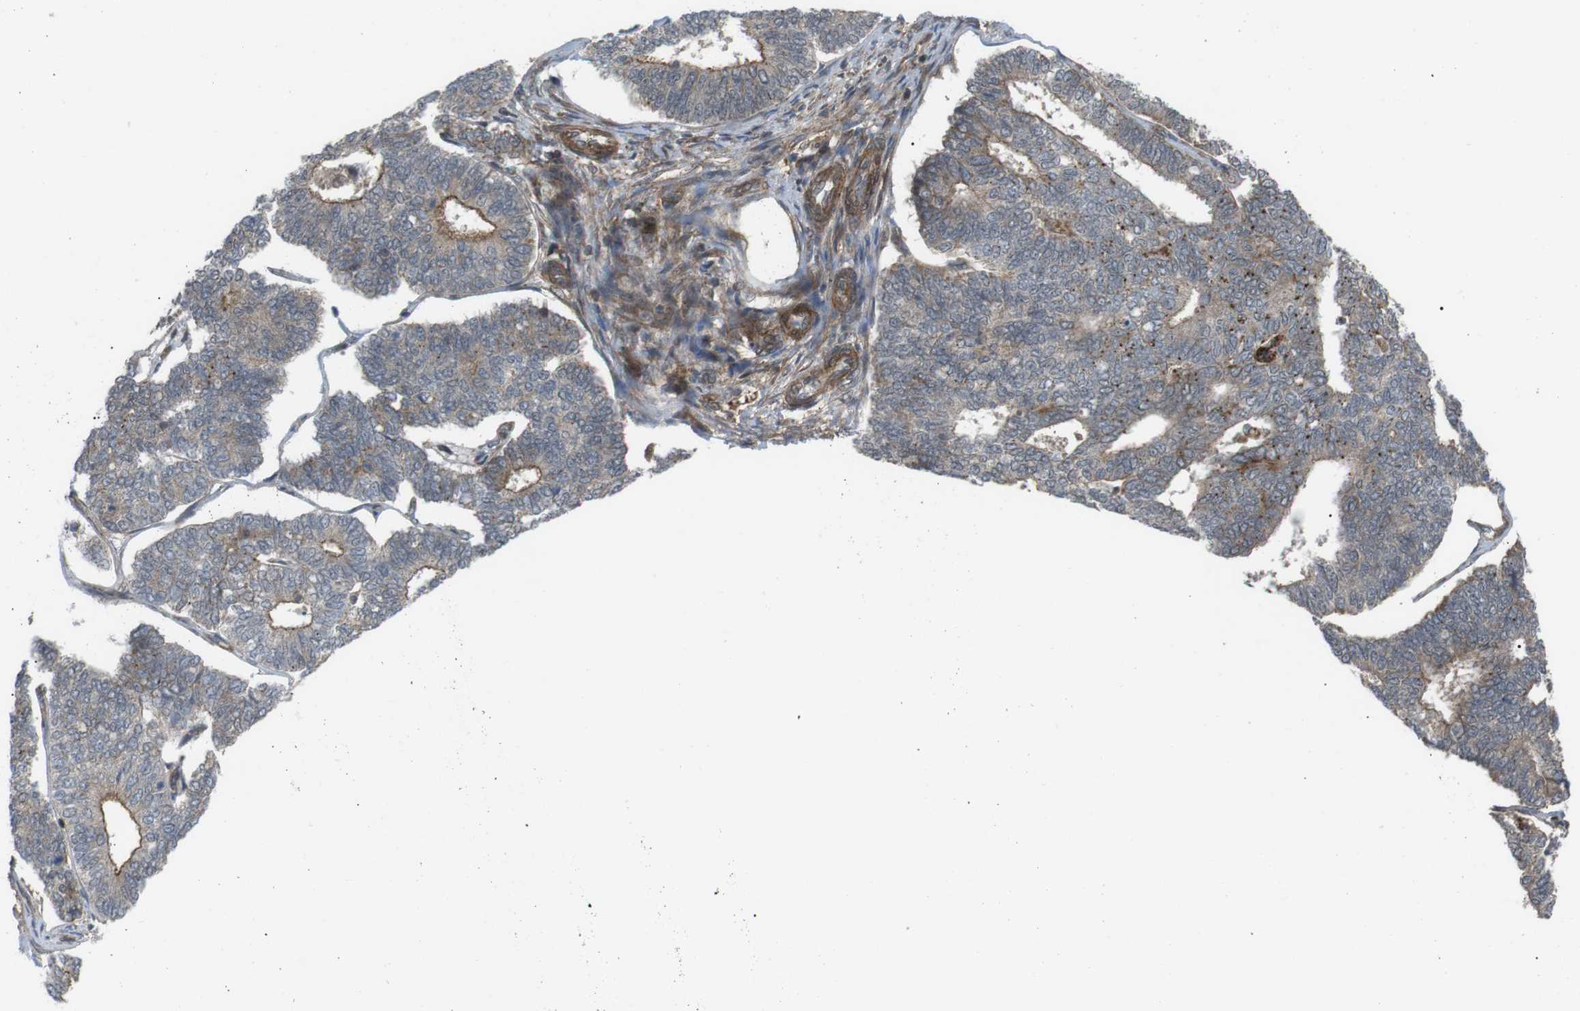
{"staining": {"intensity": "weak", "quantity": ">75%", "location": "cytoplasmic/membranous"}, "tissue": "endometrial cancer", "cell_type": "Tumor cells", "image_type": "cancer", "snomed": [{"axis": "morphology", "description": "Adenocarcinoma, NOS"}, {"axis": "topography", "description": "Endometrium"}], "caption": "Protein positivity by immunohistochemistry (IHC) exhibits weak cytoplasmic/membranous positivity in approximately >75% of tumor cells in endometrial adenocarcinoma. (brown staining indicates protein expression, while blue staining denotes nuclei).", "gene": "KANK2", "patient": {"sex": "female", "age": 70}}